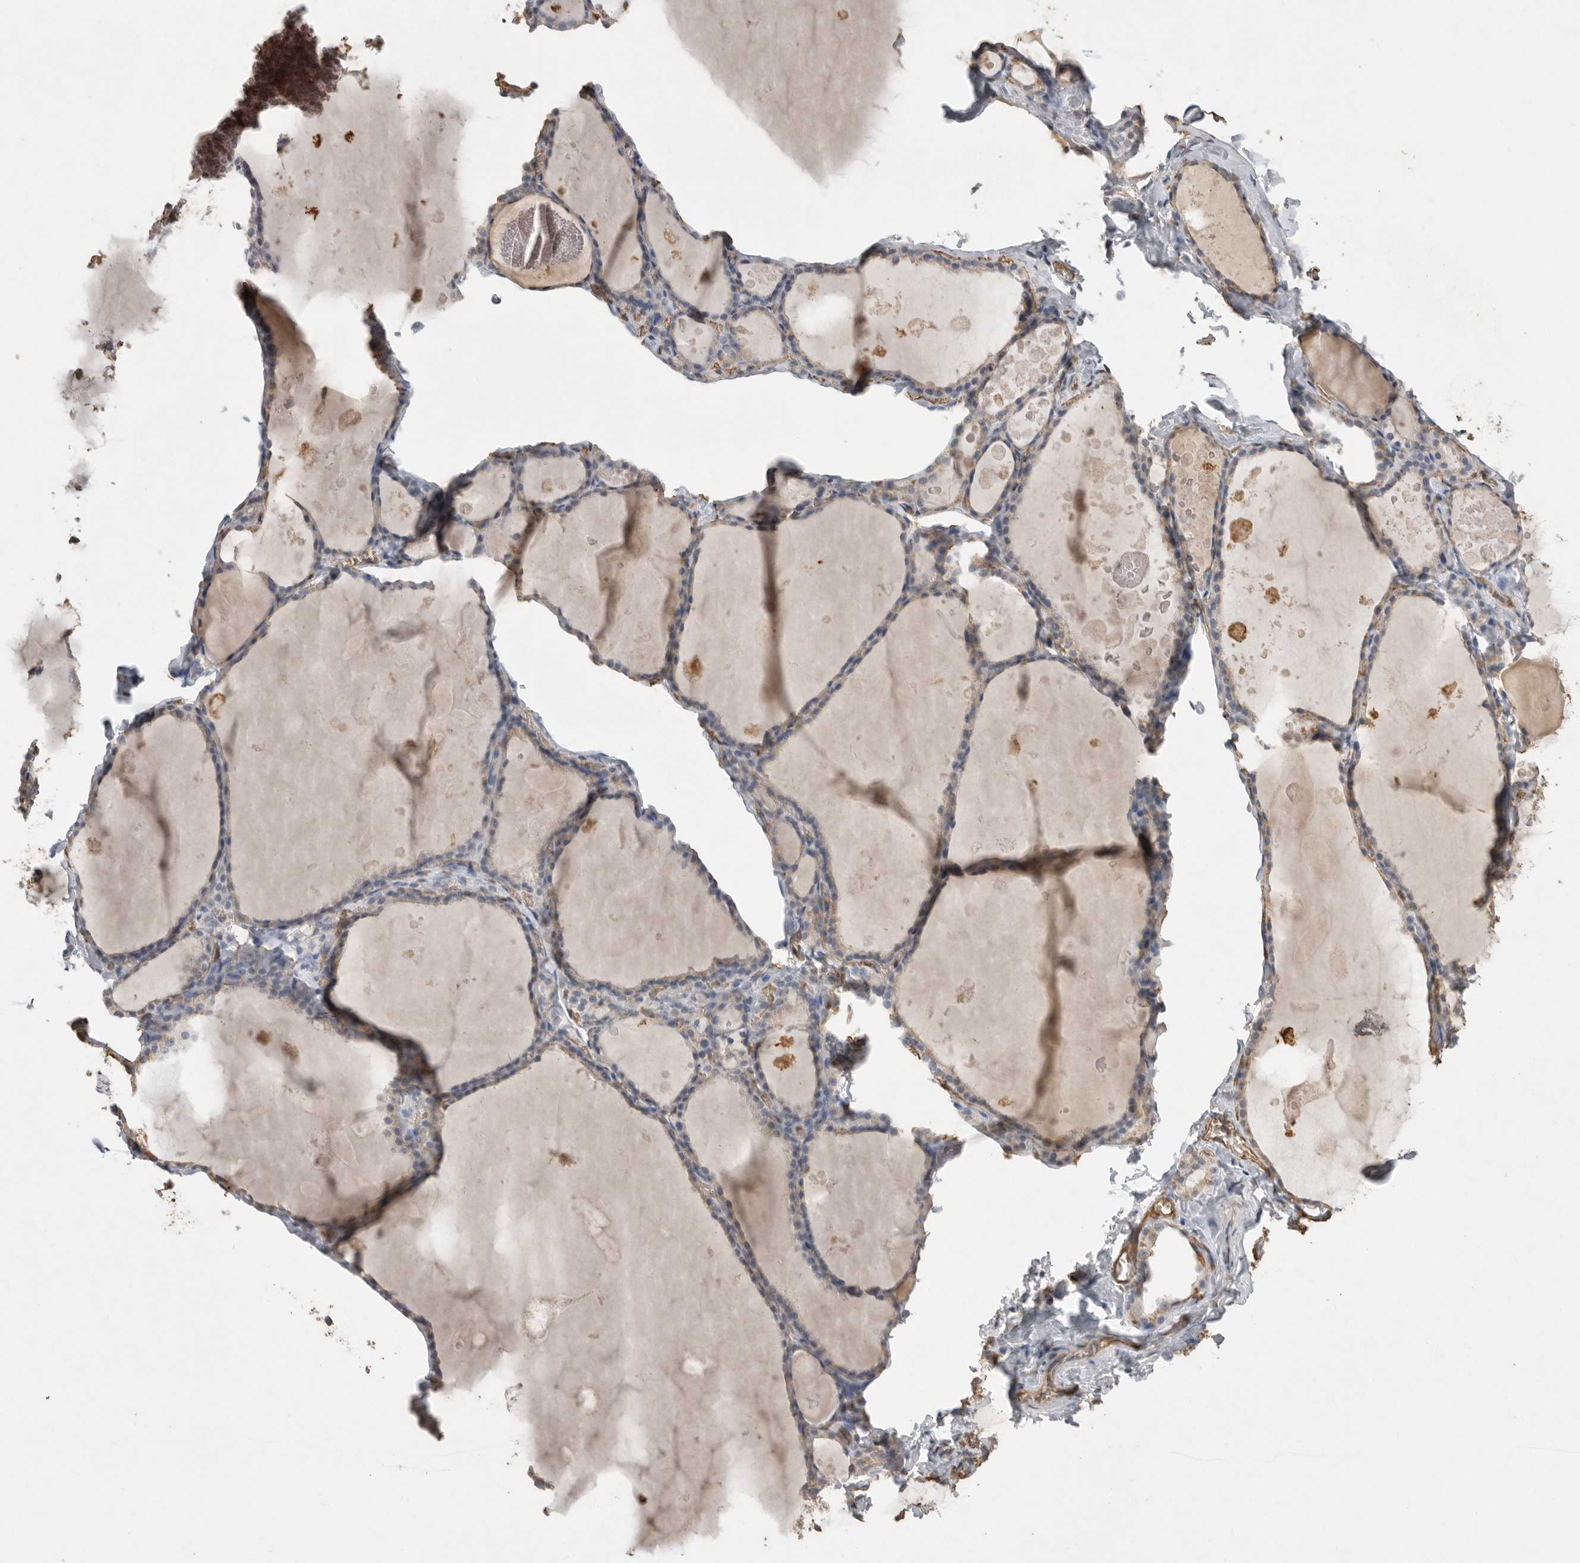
{"staining": {"intensity": "negative", "quantity": "none", "location": "none"}, "tissue": "thyroid gland", "cell_type": "Glandular cells", "image_type": "normal", "snomed": [{"axis": "morphology", "description": "Normal tissue, NOS"}, {"axis": "topography", "description": "Thyroid gland"}], "caption": "The image exhibits no significant positivity in glandular cells of thyroid gland. (Brightfield microscopy of DAB immunohistochemistry (IHC) at high magnification).", "gene": "IL27", "patient": {"sex": "male", "age": 56}}